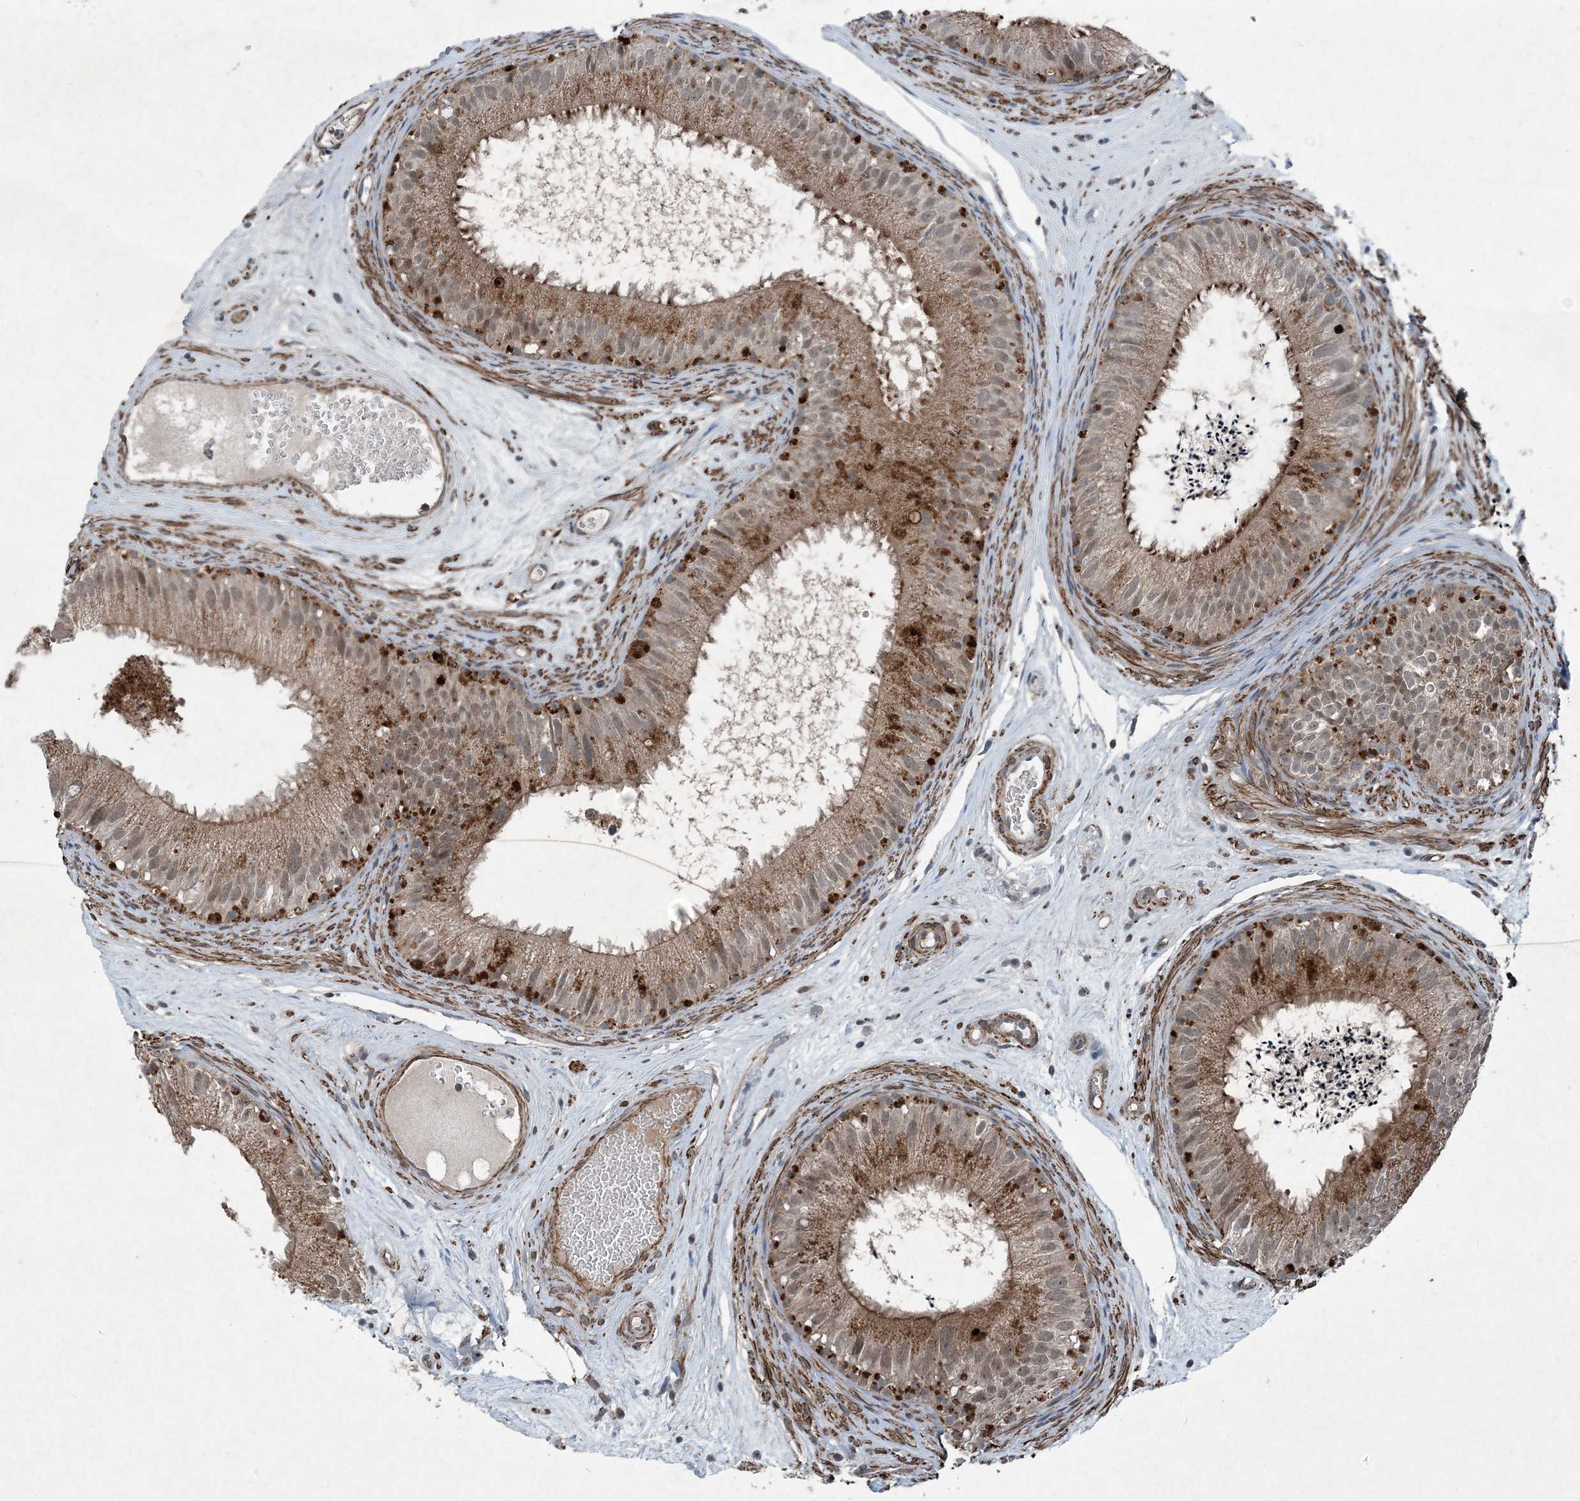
{"staining": {"intensity": "moderate", "quantity": "25%-75%", "location": "cytoplasmic/membranous"}, "tissue": "epididymis", "cell_type": "Glandular cells", "image_type": "normal", "snomed": [{"axis": "morphology", "description": "Normal tissue, NOS"}, {"axis": "topography", "description": "Epididymis"}], "caption": "Glandular cells demonstrate moderate cytoplasmic/membranous expression in about 25%-75% of cells in unremarkable epididymis. (DAB = brown stain, brightfield microscopy at high magnification).", "gene": "NDUFA2", "patient": {"sex": "male", "age": 77}}